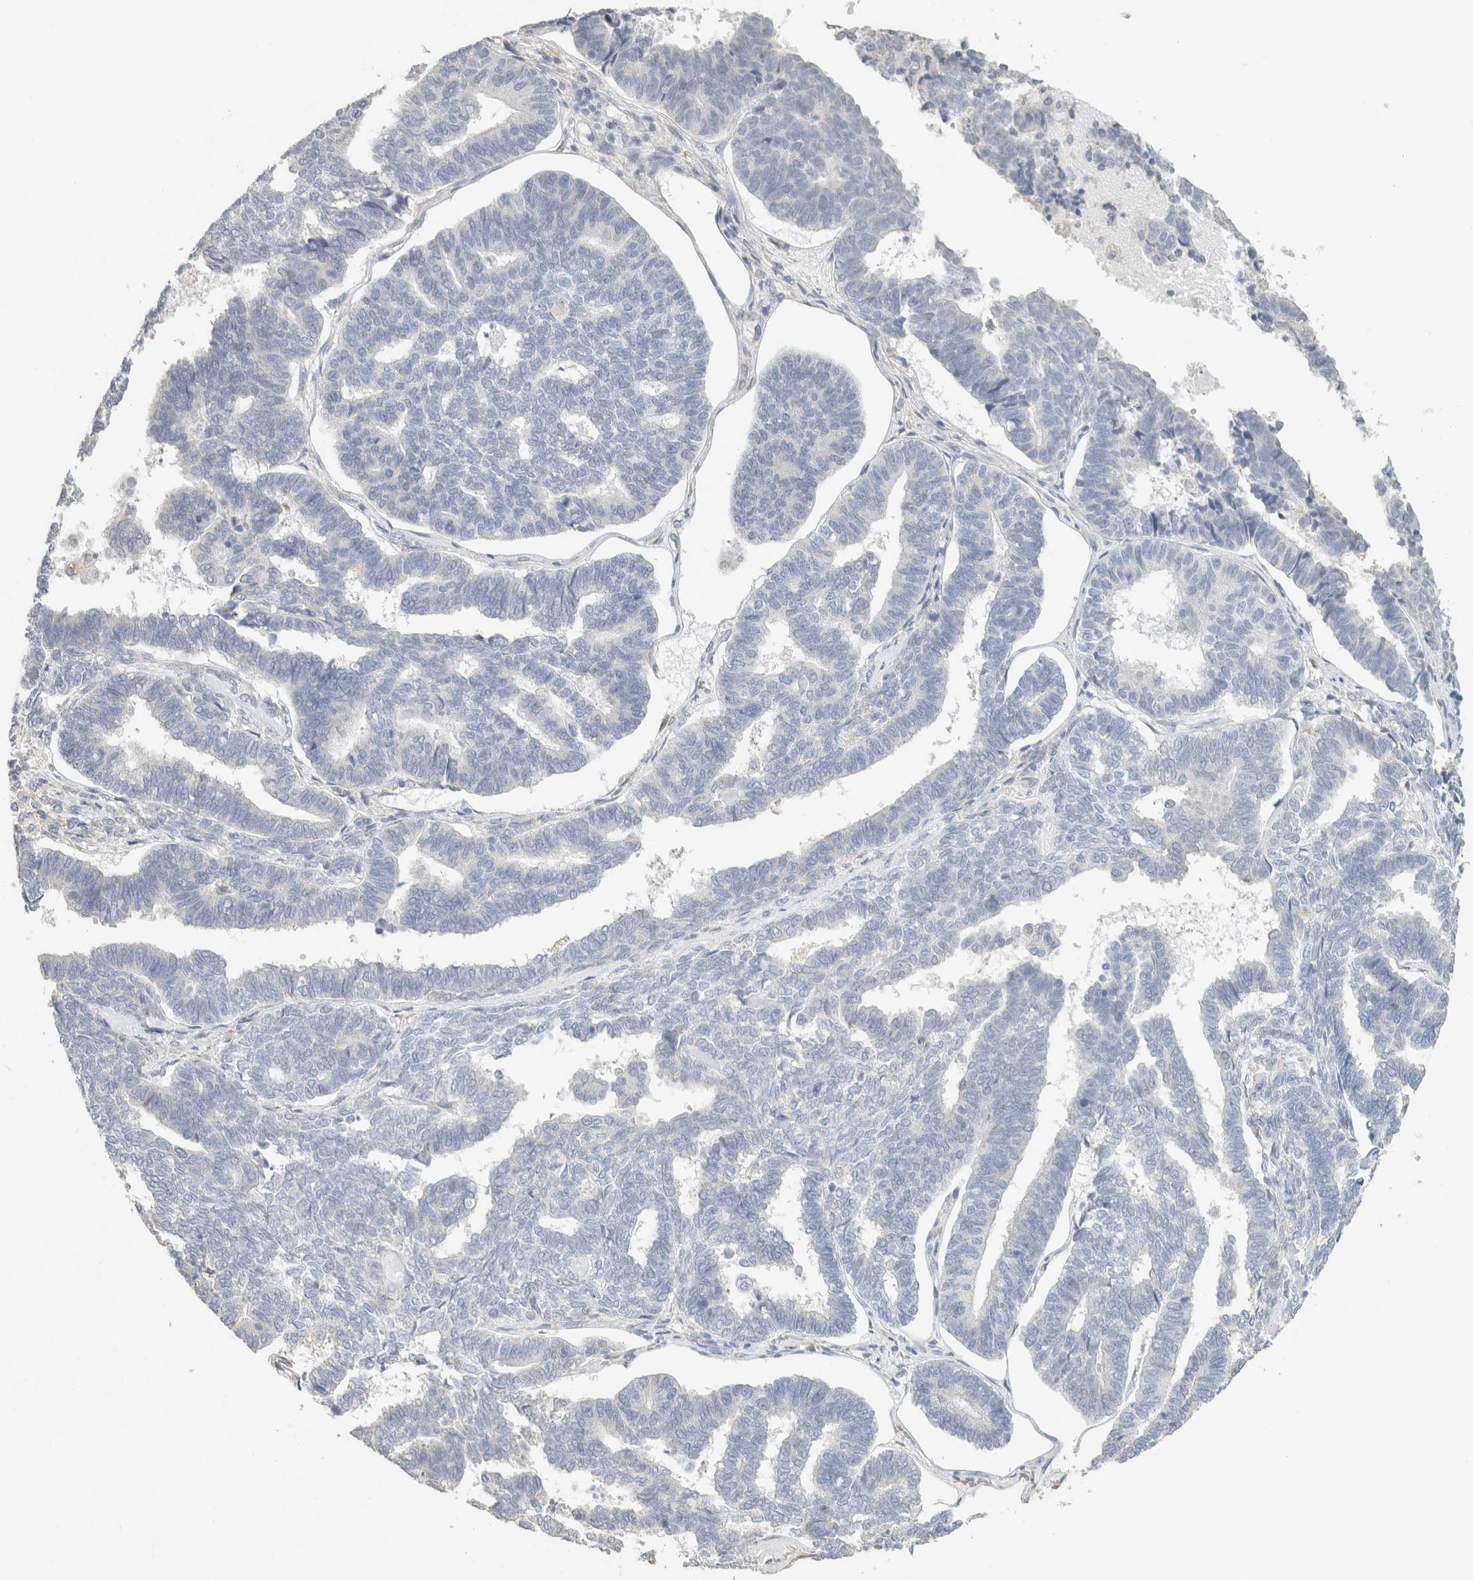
{"staining": {"intensity": "negative", "quantity": "none", "location": "none"}, "tissue": "endometrial cancer", "cell_type": "Tumor cells", "image_type": "cancer", "snomed": [{"axis": "morphology", "description": "Adenocarcinoma, NOS"}, {"axis": "topography", "description": "Endometrium"}], "caption": "IHC histopathology image of human adenocarcinoma (endometrial) stained for a protein (brown), which displays no staining in tumor cells. (Stains: DAB (3,3'-diaminobenzidine) immunohistochemistry with hematoxylin counter stain, Microscopy: brightfield microscopy at high magnification).", "gene": "NEFM", "patient": {"sex": "female", "age": 70}}